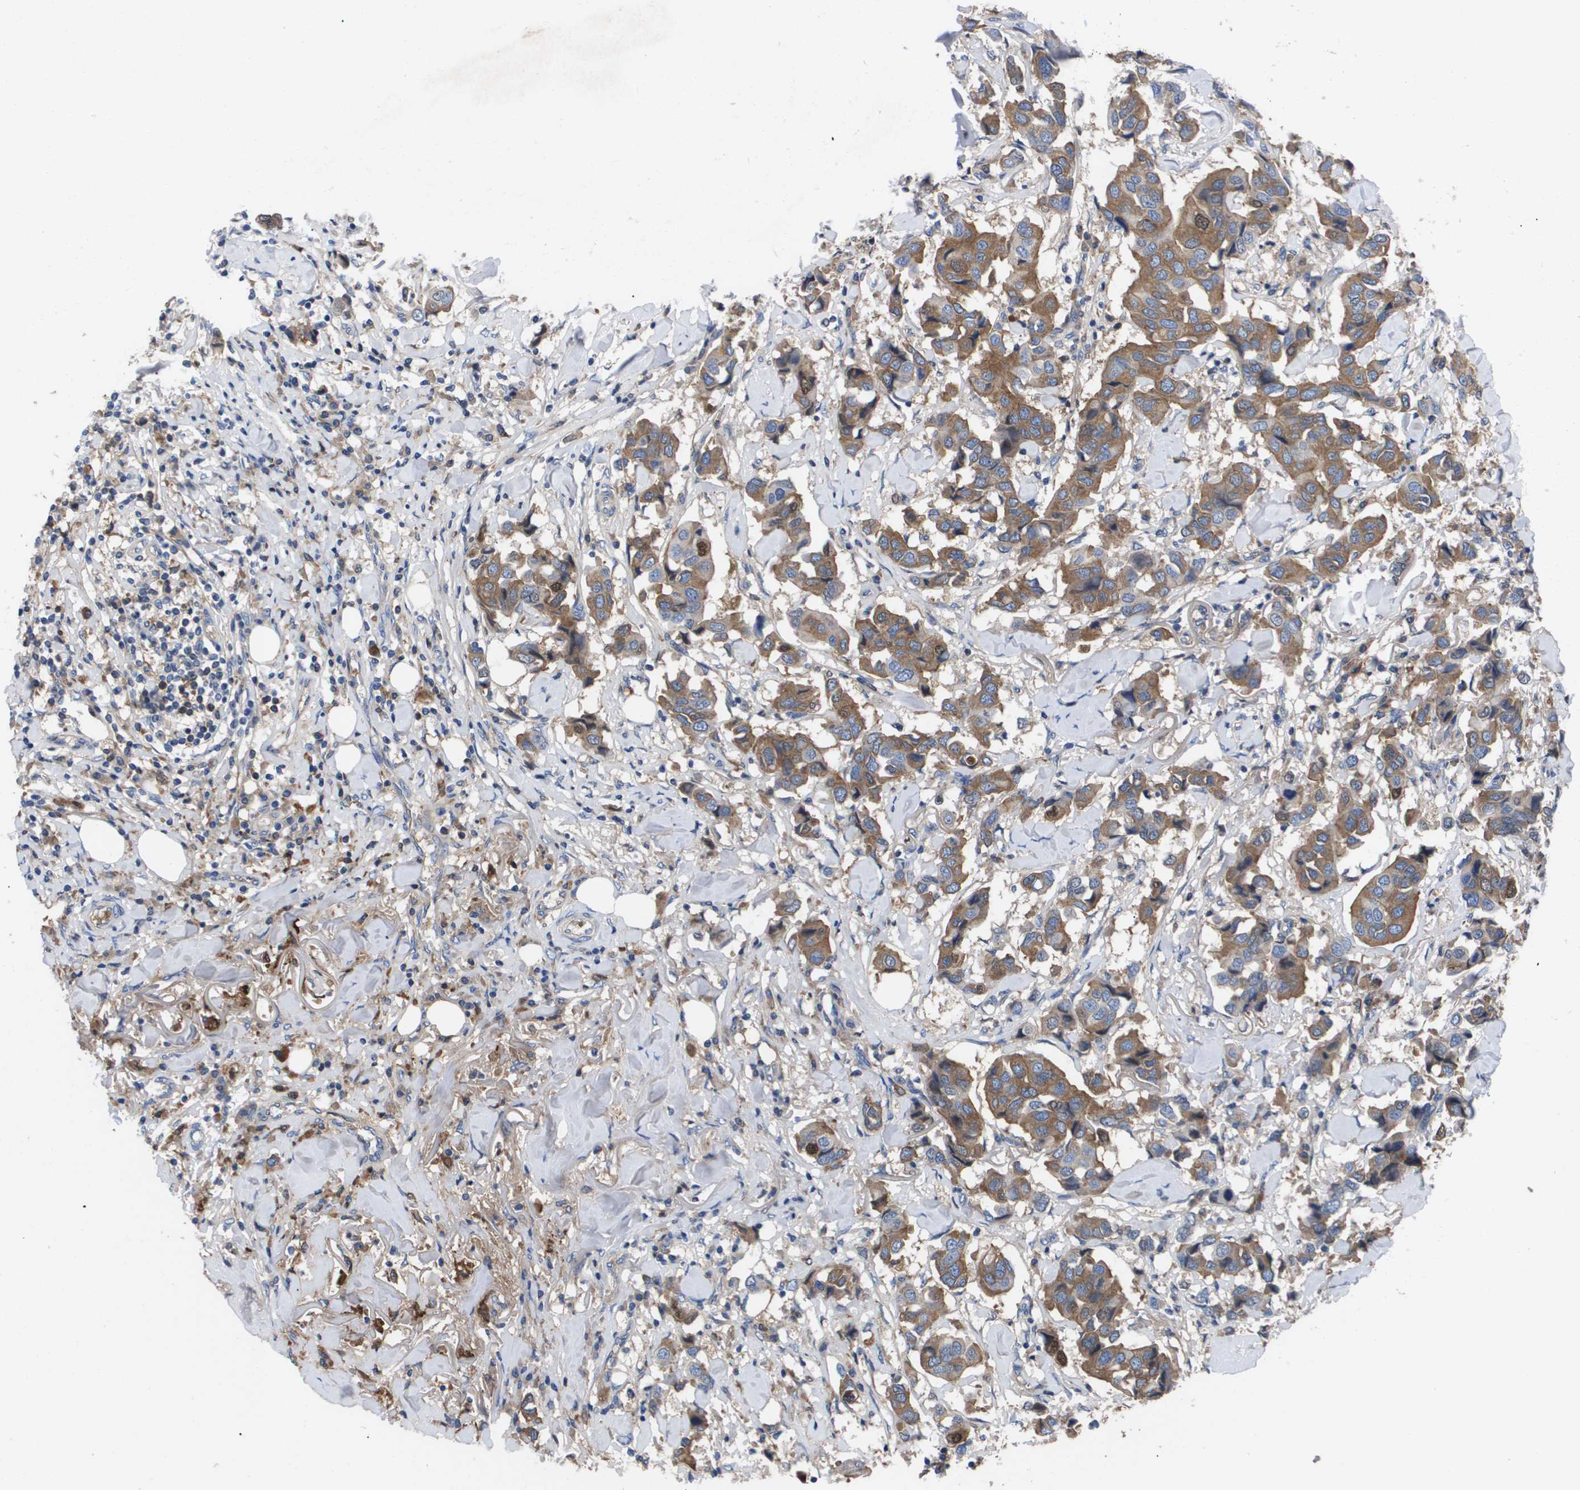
{"staining": {"intensity": "moderate", "quantity": ">75%", "location": "cytoplasmic/membranous"}, "tissue": "breast cancer", "cell_type": "Tumor cells", "image_type": "cancer", "snomed": [{"axis": "morphology", "description": "Duct carcinoma"}, {"axis": "topography", "description": "Breast"}], "caption": "Human infiltrating ductal carcinoma (breast) stained with a protein marker reveals moderate staining in tumor cells.", "gene": "SERPINA6", "patient": {"sex": "female", "age": 80}}